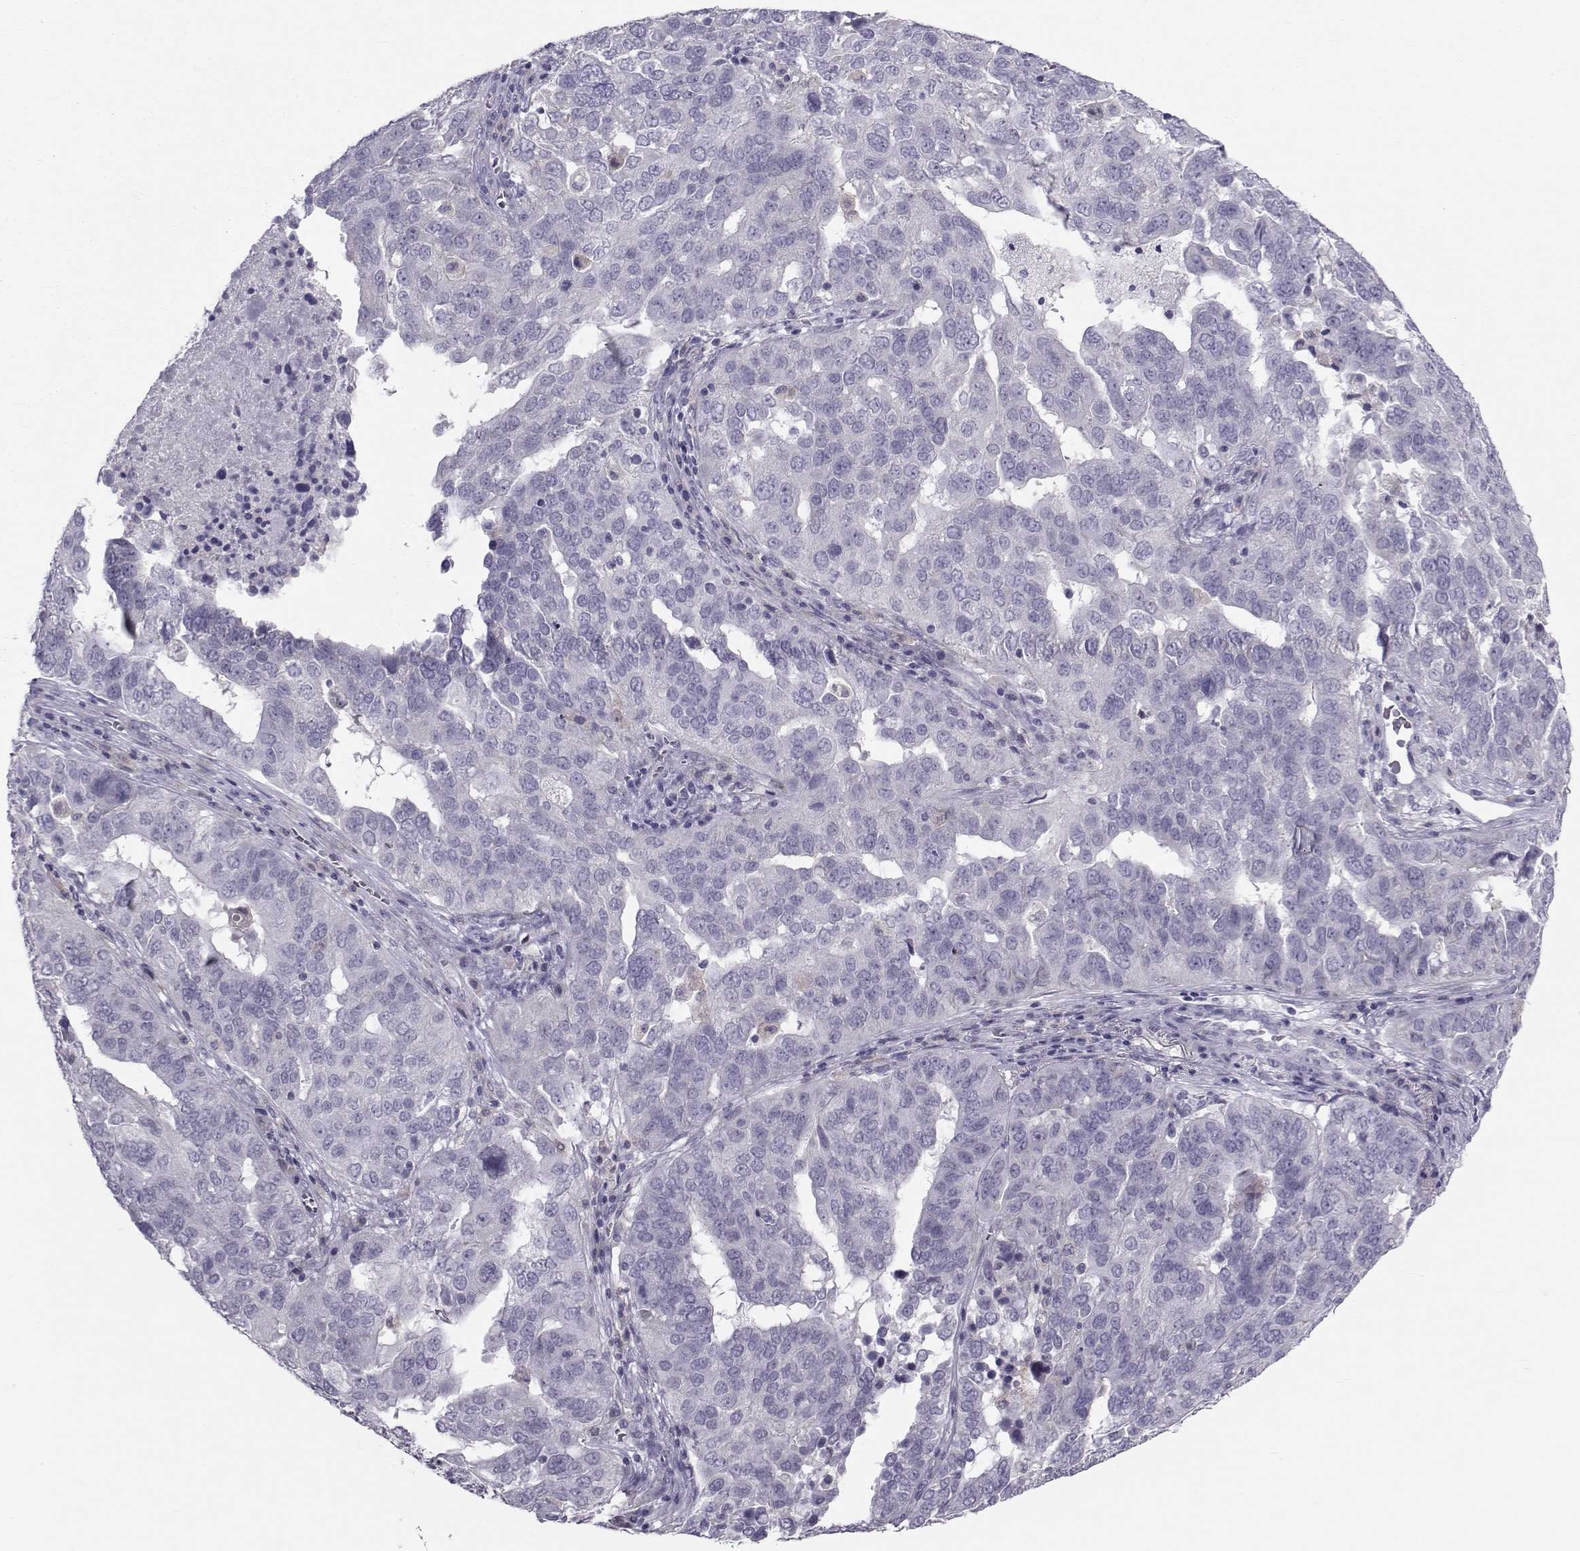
{"staining": {"intensity": "negative", "quantity": "none", "location": "none"}, "tissue": "ovarian cancer", "cell_type": "Tumor cells", "image_type": "cancer", "snomed": [{"axis": "morphology", "description": "Carcinoma, endometroid"}, {"axis": "topography", "description": "Soft tissue"}, {"axis": "topography", "description": "Ovary"}], "caption": "Tumor cells show no significant protein positivity in endometroid carcinoma (ovarian).", "gene": "GARIN3", "patient": {"sex": "female", "age": 52}}